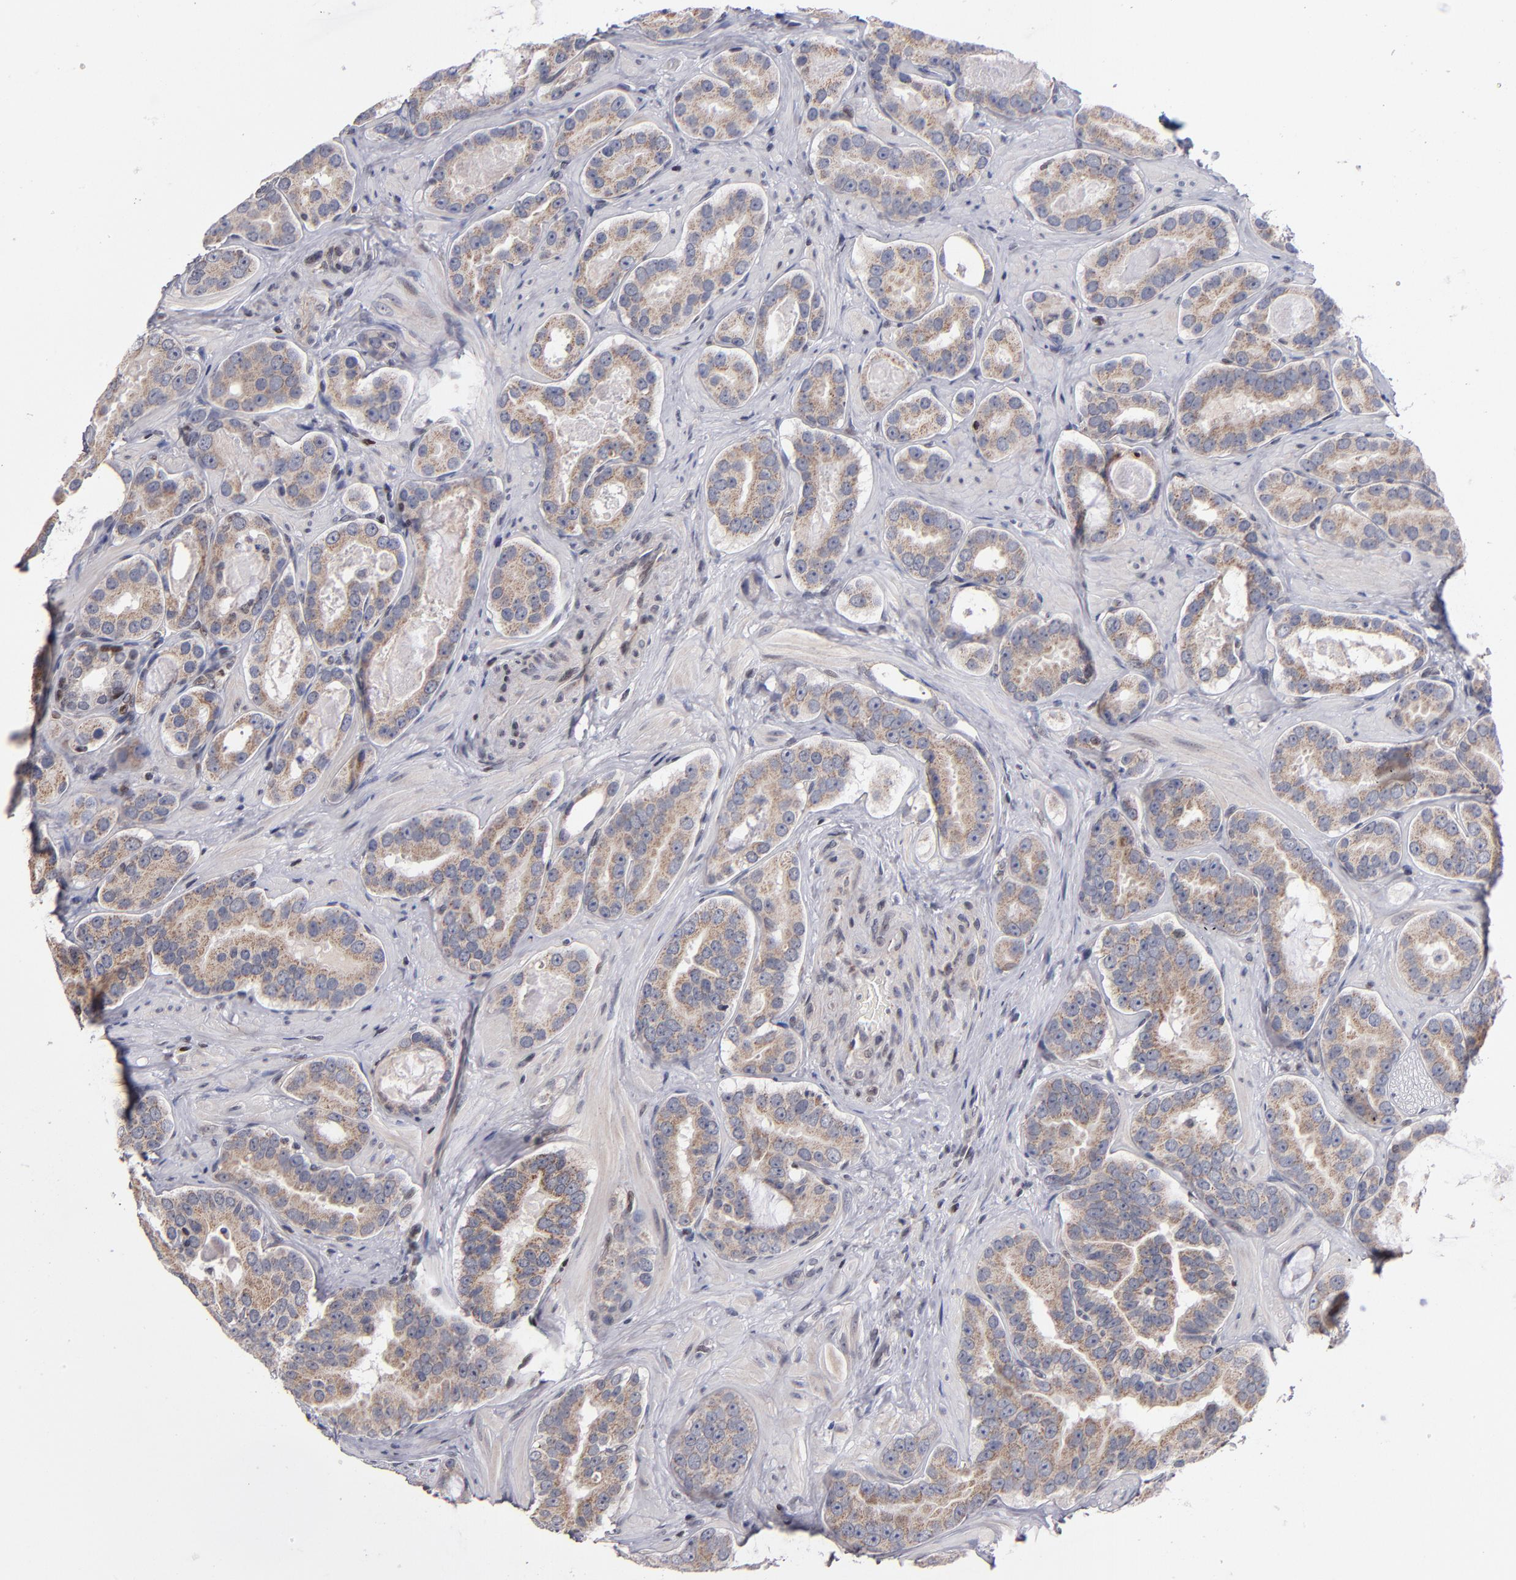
{"staining": {"intensity": "weak", "quantity": ">75%", "location": "cytoplasmic/membranous"}, "tissue": "prostate cancer", "cell_type": "Tumor cells", "image_type": "cancer", "snomed": [{"axis": "morphology", "description": "Adenocarcinoma, Low grade"}, {"axis": "topography", "description": "Prostate"}], "caption": "This micrograph shows immunohistochemistry staining of adenocarcinoma (low-grade) (prostate), with low weak cytoplasmic/membranous staining in about >75% of tumor cells.", "gene": "ODF2", "patient": {"sex": "male", "age": 59}}